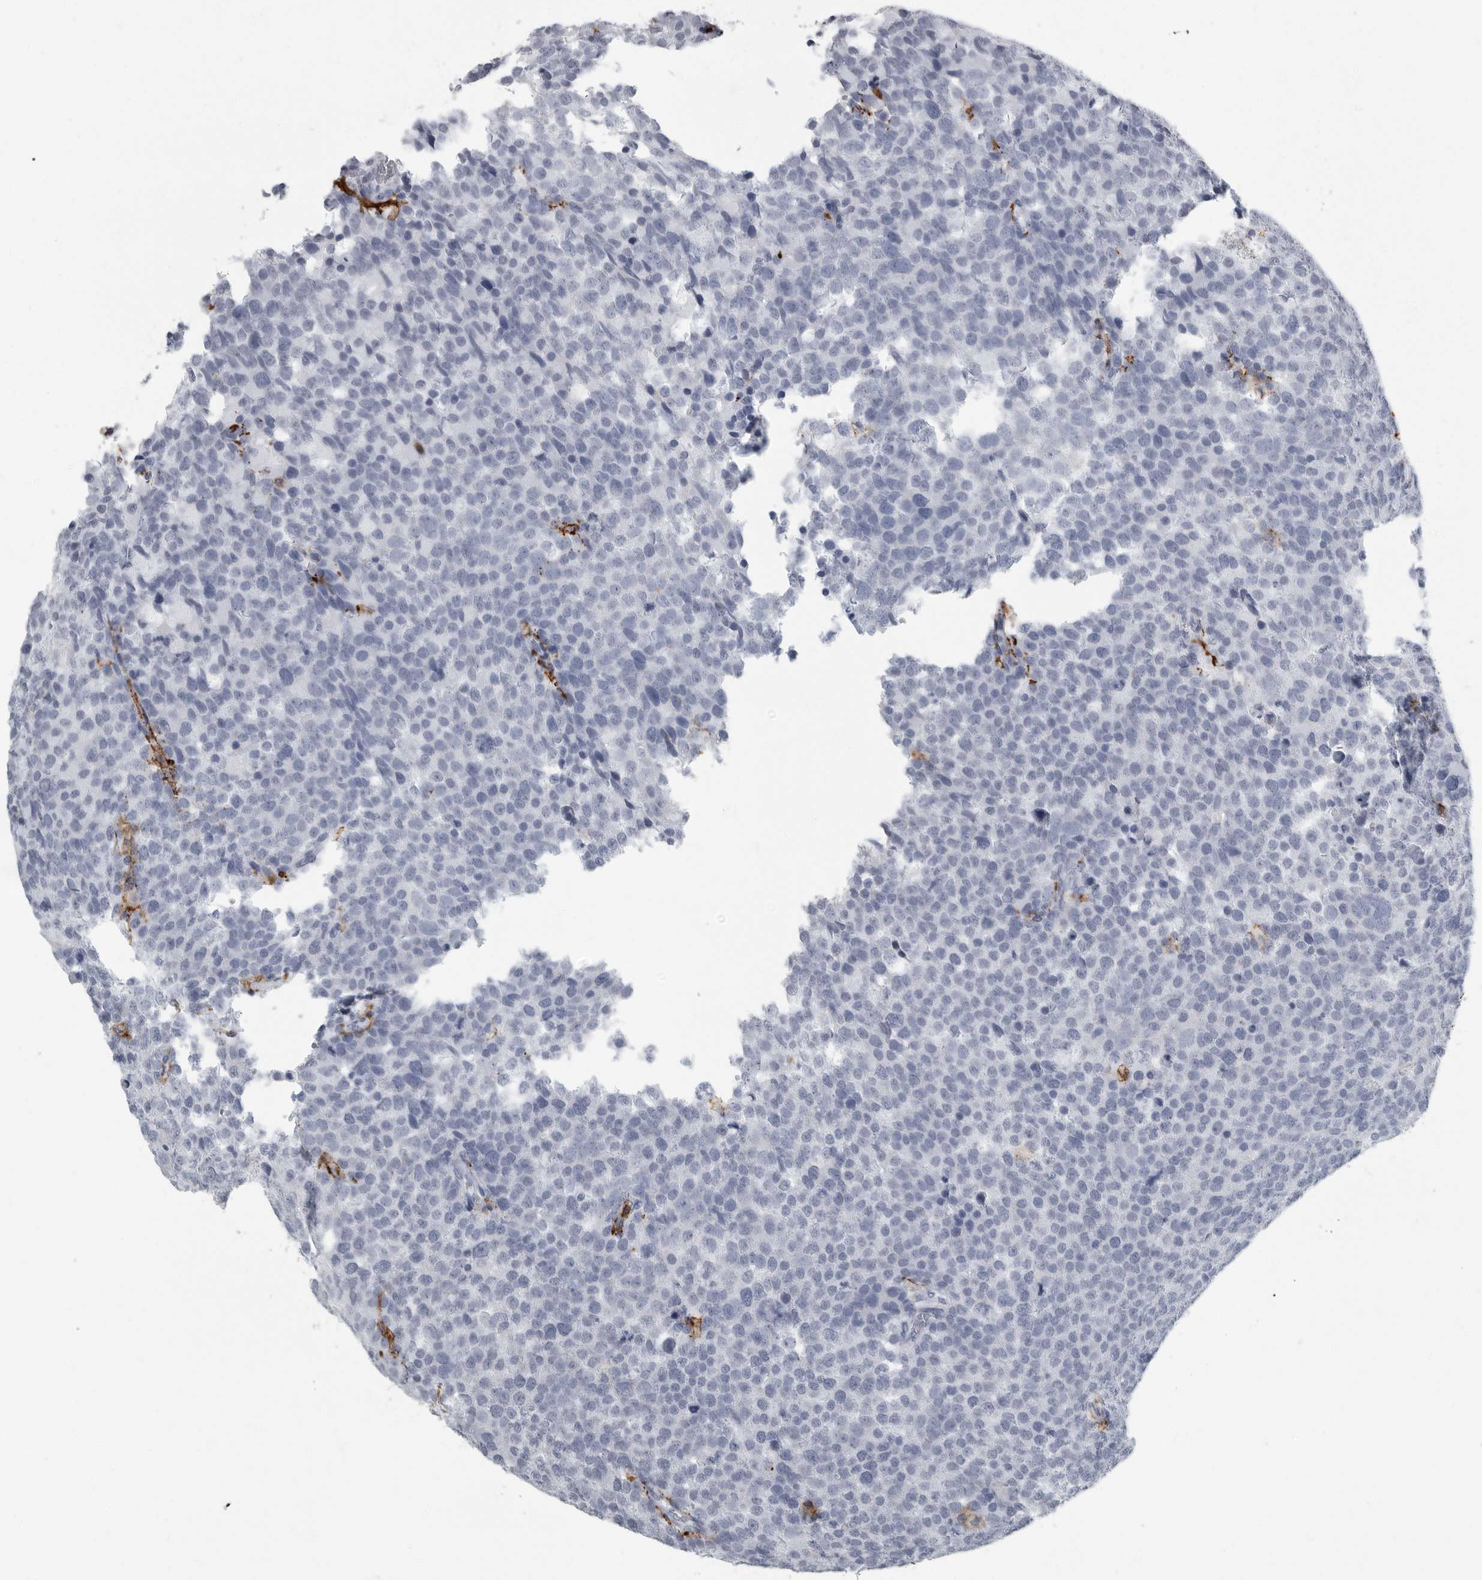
{"staining": {"intensity": "negative", "quantity": "none", "location": "none"}, "tissue": "testis cancer", "cell_type": "Tumor cells", "image_type": "cancer", "snomed": [{"axis": "morphology", "description": "Seminoma, NOS"}, {"axis": "topography", "description": "Testis"}], "caption": "This is an immunohistochemistry (IHC) histopathology image of testis cancer. There is no staining in tumor cells.", "gene": "FCER1G", "patient": {"sex": "male", "age": 71}}